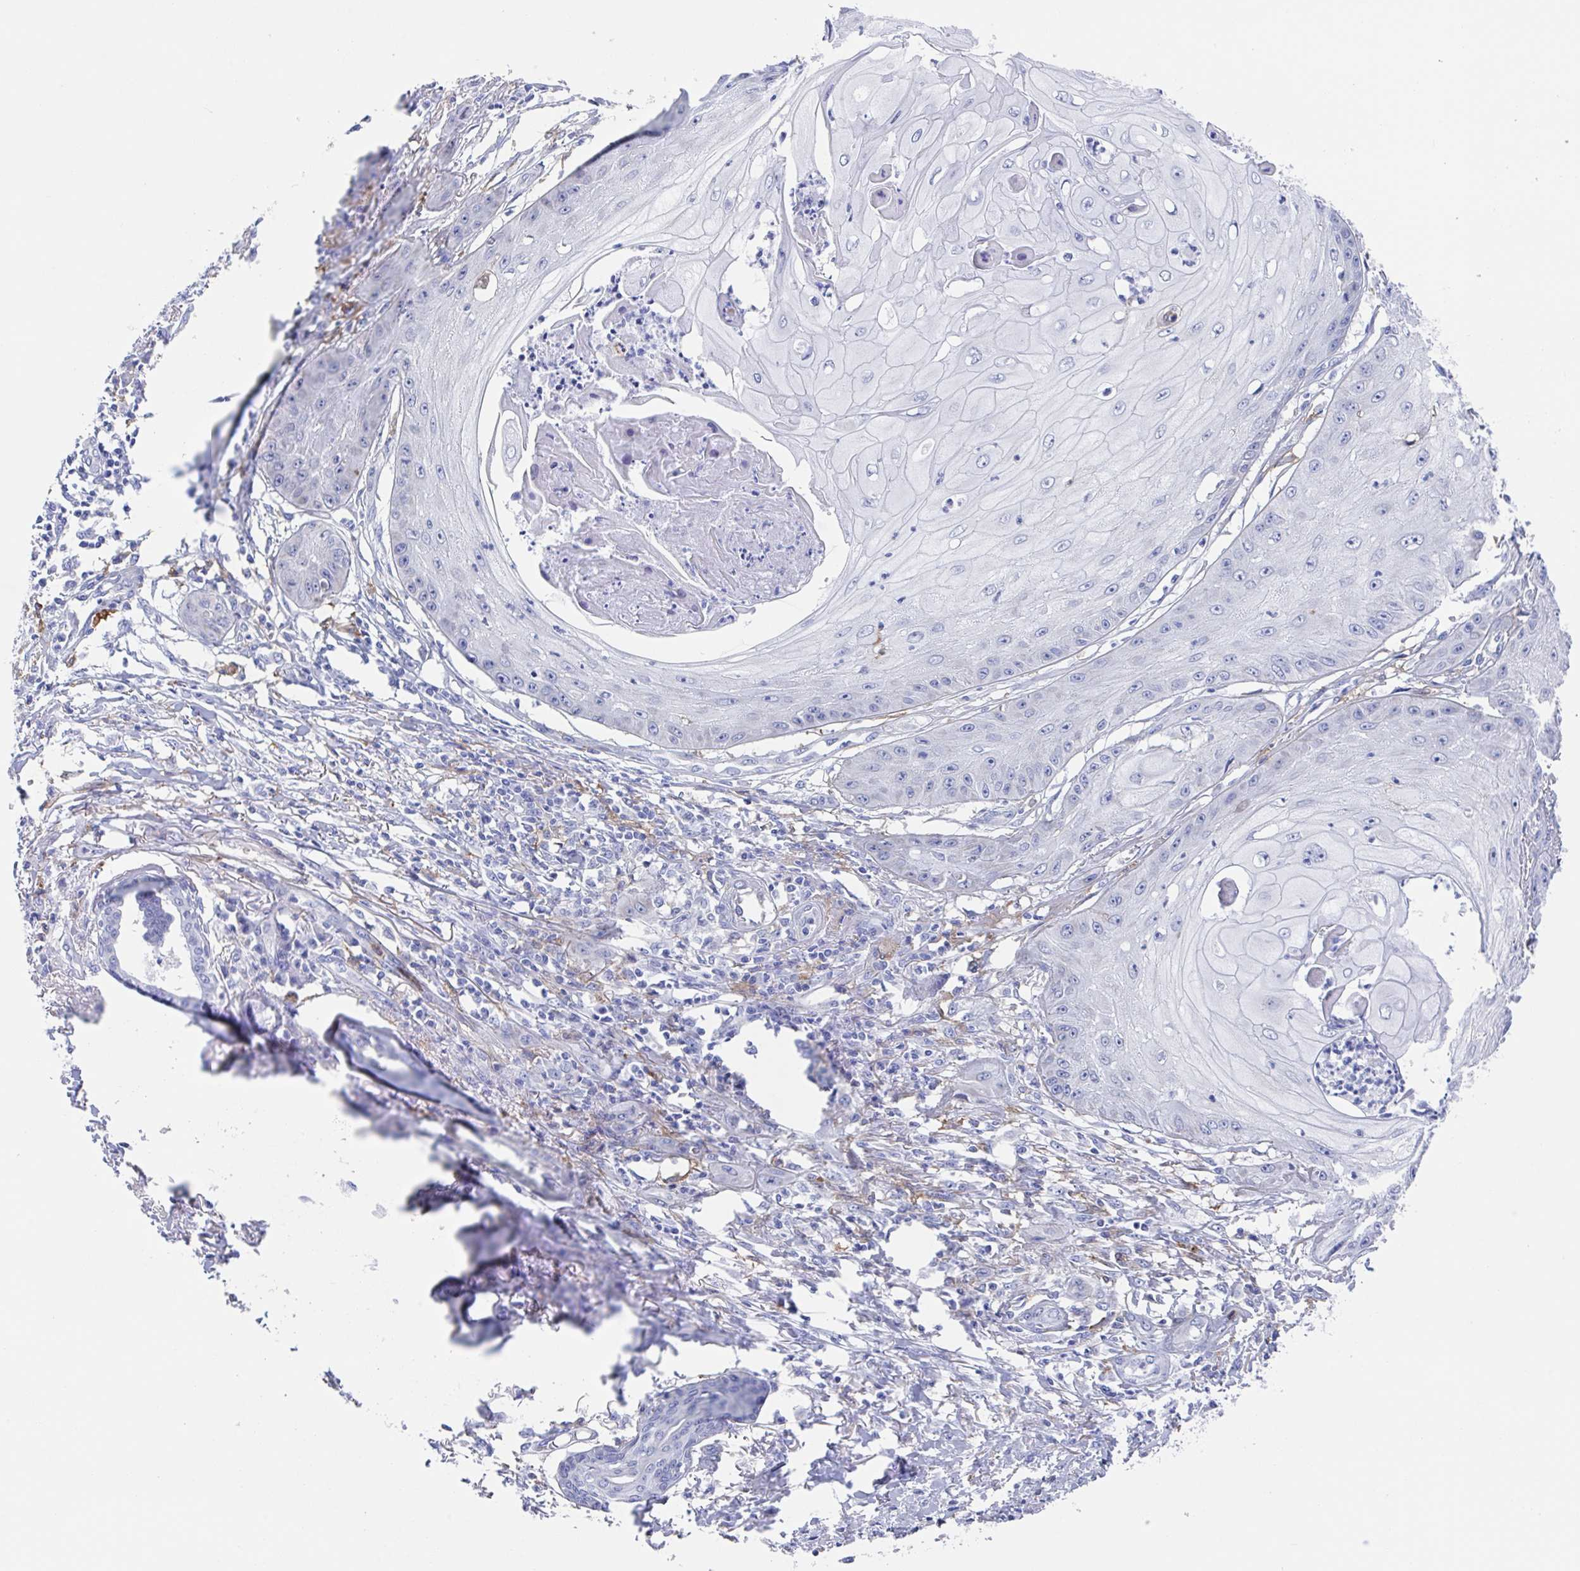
{"staining": {"intensity": "negative", "quantity": "none", "location": "none"}, "tissue": "skin cancer", "cell_type": "Tumor cells", "image_type": "cancer", "snomed": [{"axis": "morphology", "description": "Squamous cell carcinoma, NOS"}, {"axis": "topography", "description": "Skin"}], "caption": "Immunohistochemical staining of human squamous cell carcinoma (skin) reveals no significant expression in tumor cells.", "gene": "FCGR3A", "patient": {"sex": "male", "age": 70}}